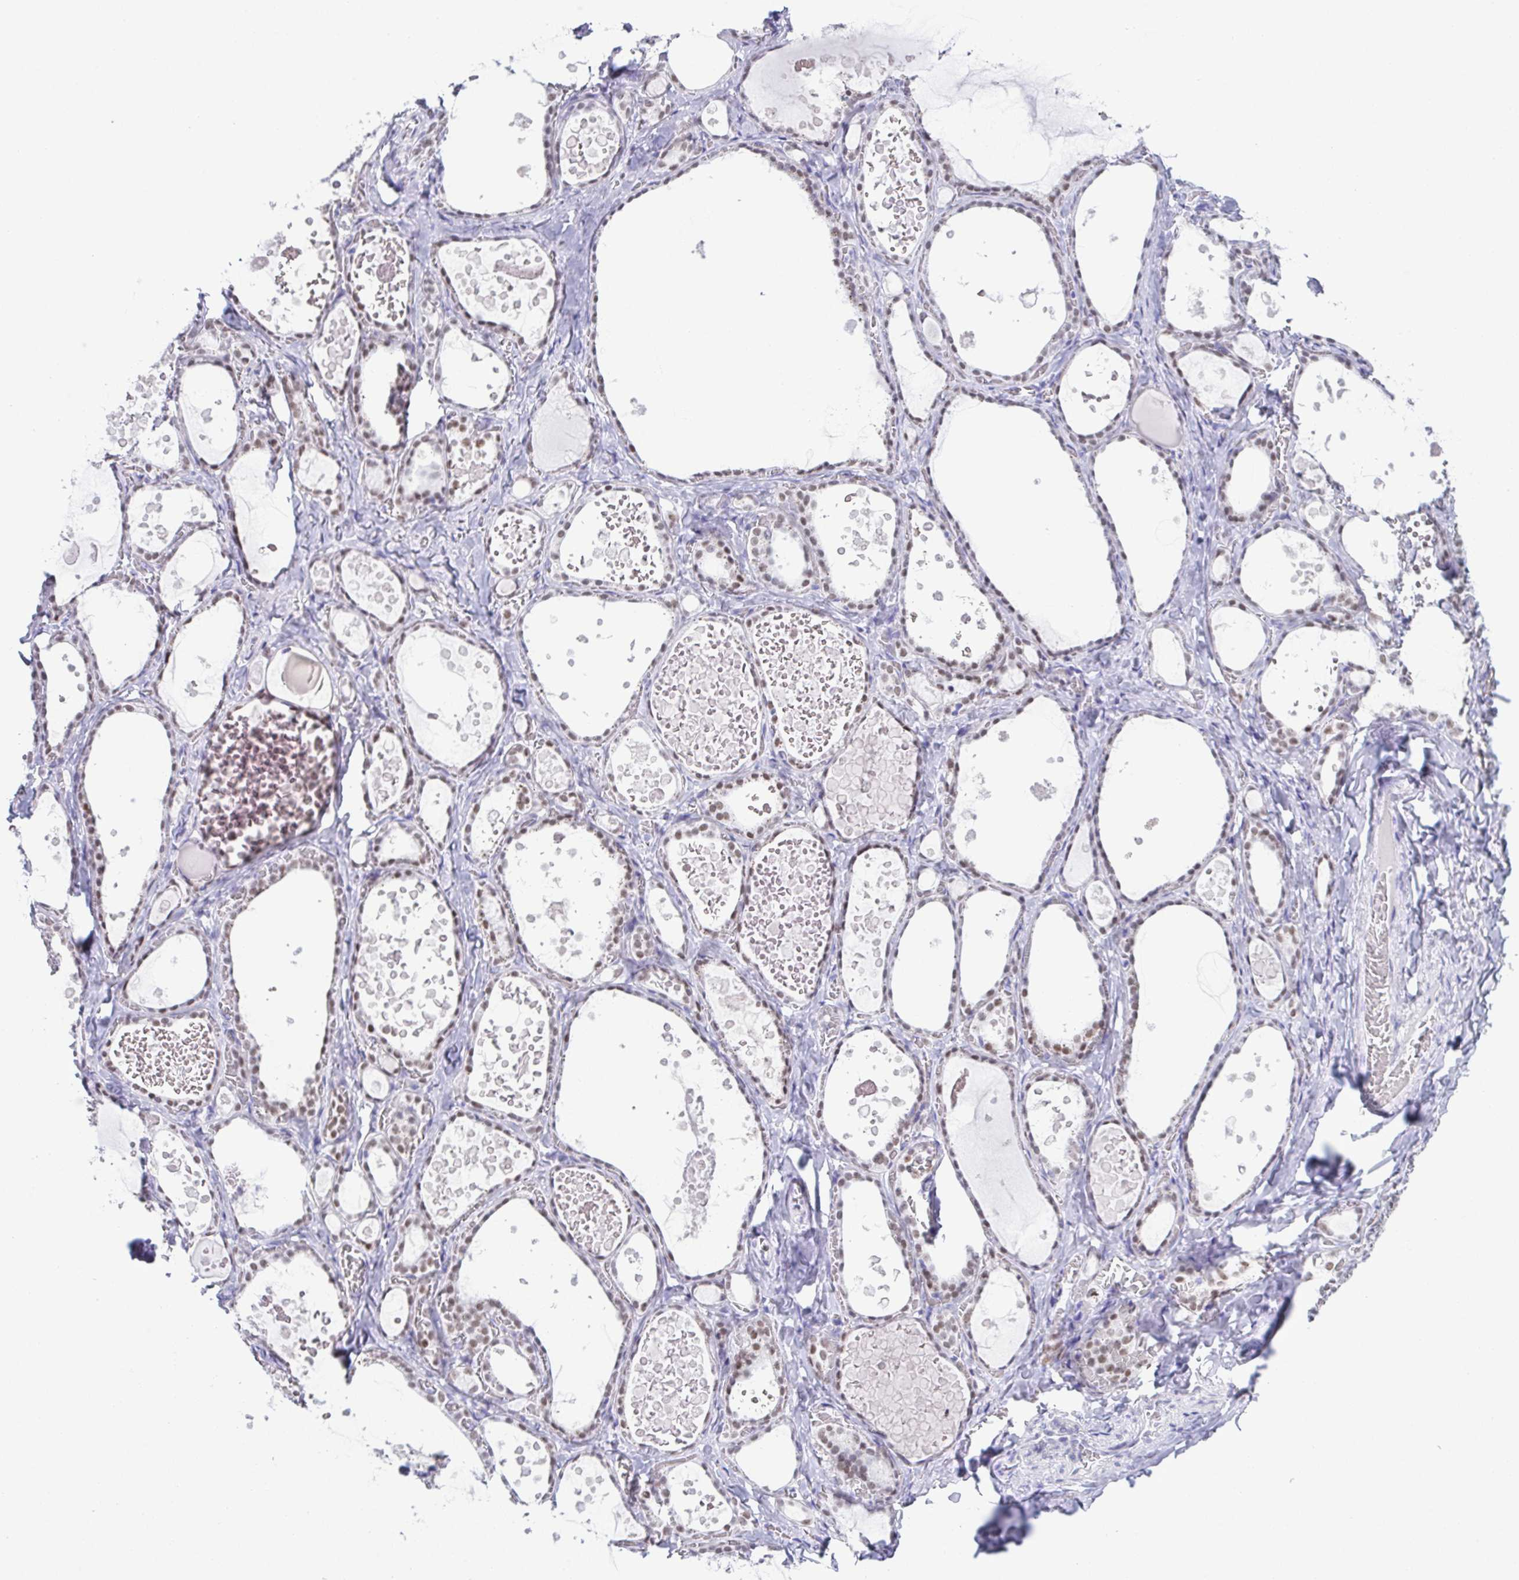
{"staining": {"intensity": "weak", "quantity": "25%-75%", "location": "nuclear"}, "tissue": "thyroid gland", "cell_type": "Glandular cells", "image_type": "normal", "snomed": [{"axis": "morphology", "description": "Normal tissue, NOS"}, {"axis": "topography", "description": "Thyroid gland"}], "caption": "Weak nuclear staining for a protein is appreciated in approximately 25%-75% of glandular cells of benign thyroid gland using IHC.", "gene": "SUGP2", "patient": {"sex": "female", "age": 56}}